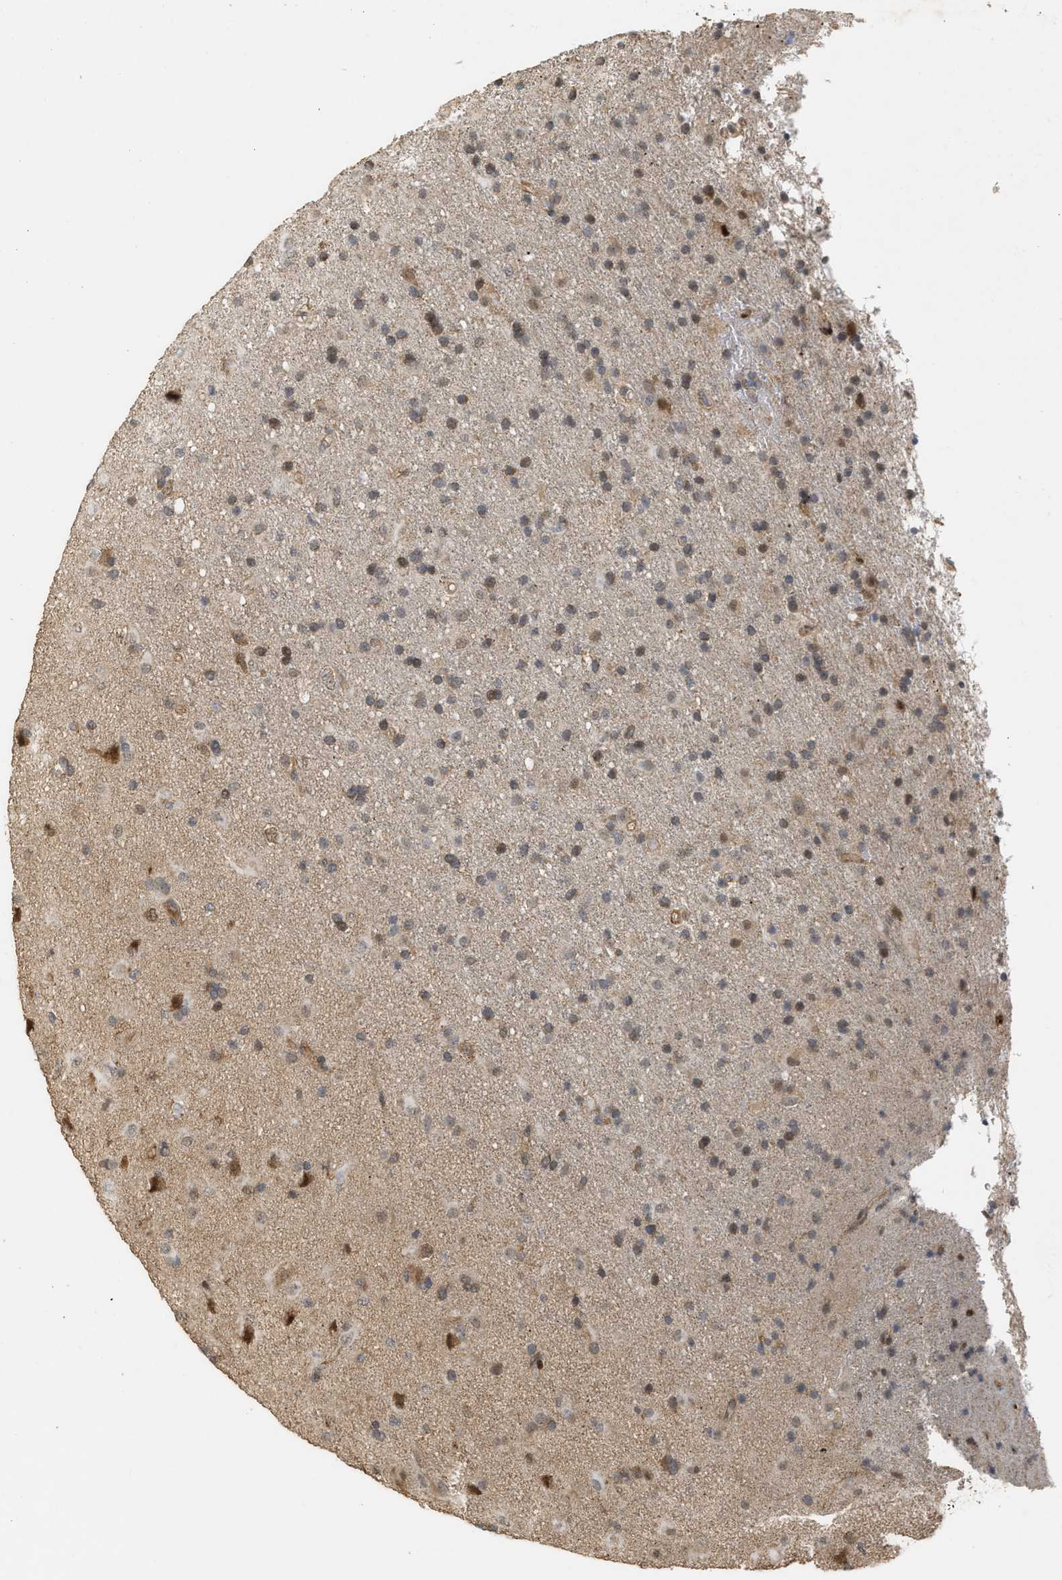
{"staining": {"intensity": "moderate", "quantity": "<25%", "location": "cytoplasmic/membranous"}, "tissue": "glioma", "cell_type": "Tumor cells", "image_type": "cancer", "snomed": [{"axis": "morphology", "description": "Glioma, malignant, Low grade"}, {"axis": "topography", "description": "Brain"}], "caption": "Immunohistochemistry micrograph of neoplastic tissue: human glioma stained using IHC reveals low levels of moderate protein expression localized specifically in the cytoplasmic/membranous of tumor cells, appearing as a cytoplasmic/membranous brown color.", "gene": "ZFAND5", "patient": {"sex": "male", "age": 65}}